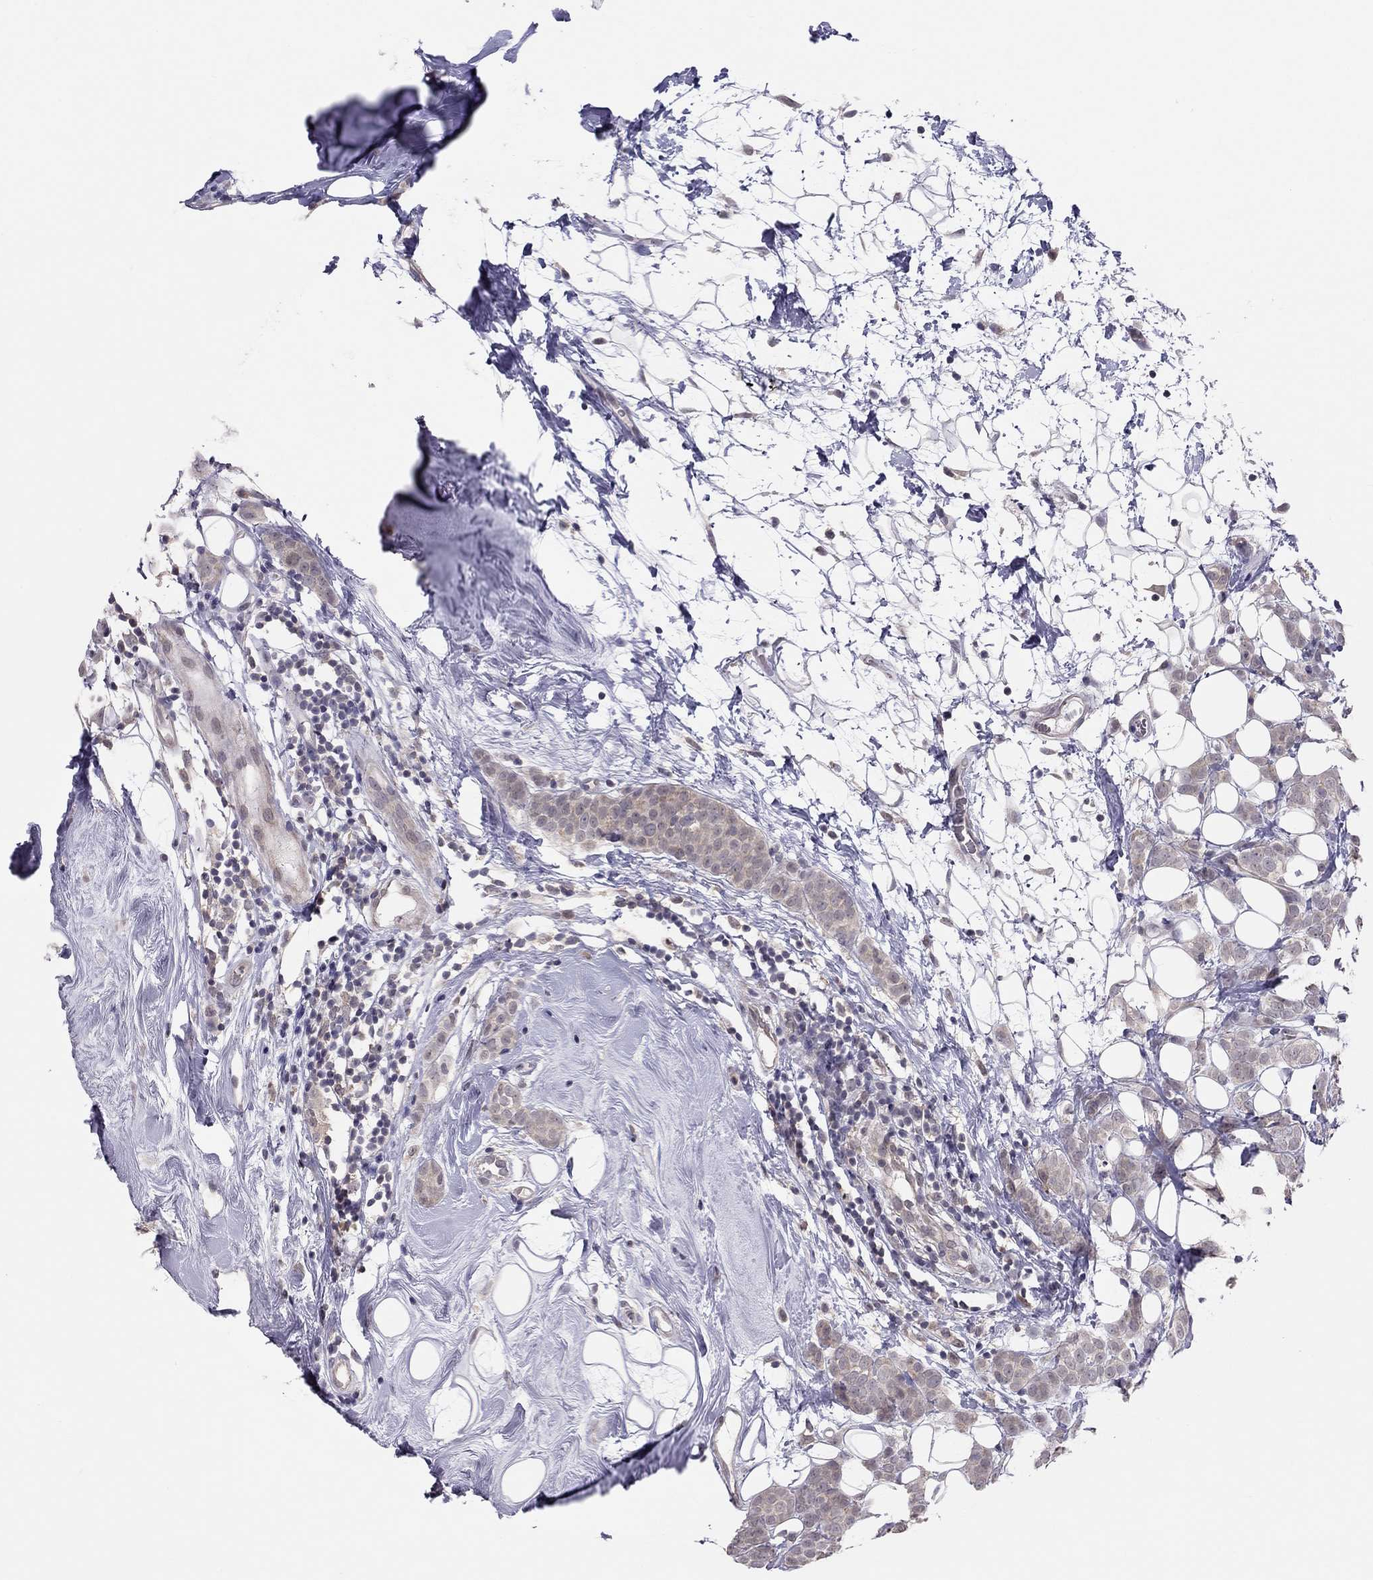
{"staining": {"intensity": "weak", "quantity": "25%-75%", "location": "cytoplasmic/membranous"}, "tissue": "breast cancer", "cell_type": "Tumor cells", "image_type": "cancer", "snomed": [{"axis": "morphology", "description": "Lobular carcinoma"}, {"axis": "topography", "description": "Breast"}], "caption": "This image displays immunohistochemistry (IHC) staining of human breast cancer, with low weak cytoplasmic/membranous expression in about 25%-75% of tumor cells.", "gene": "HSF2BP", "patient": {"sex": "female", "age": 49}}